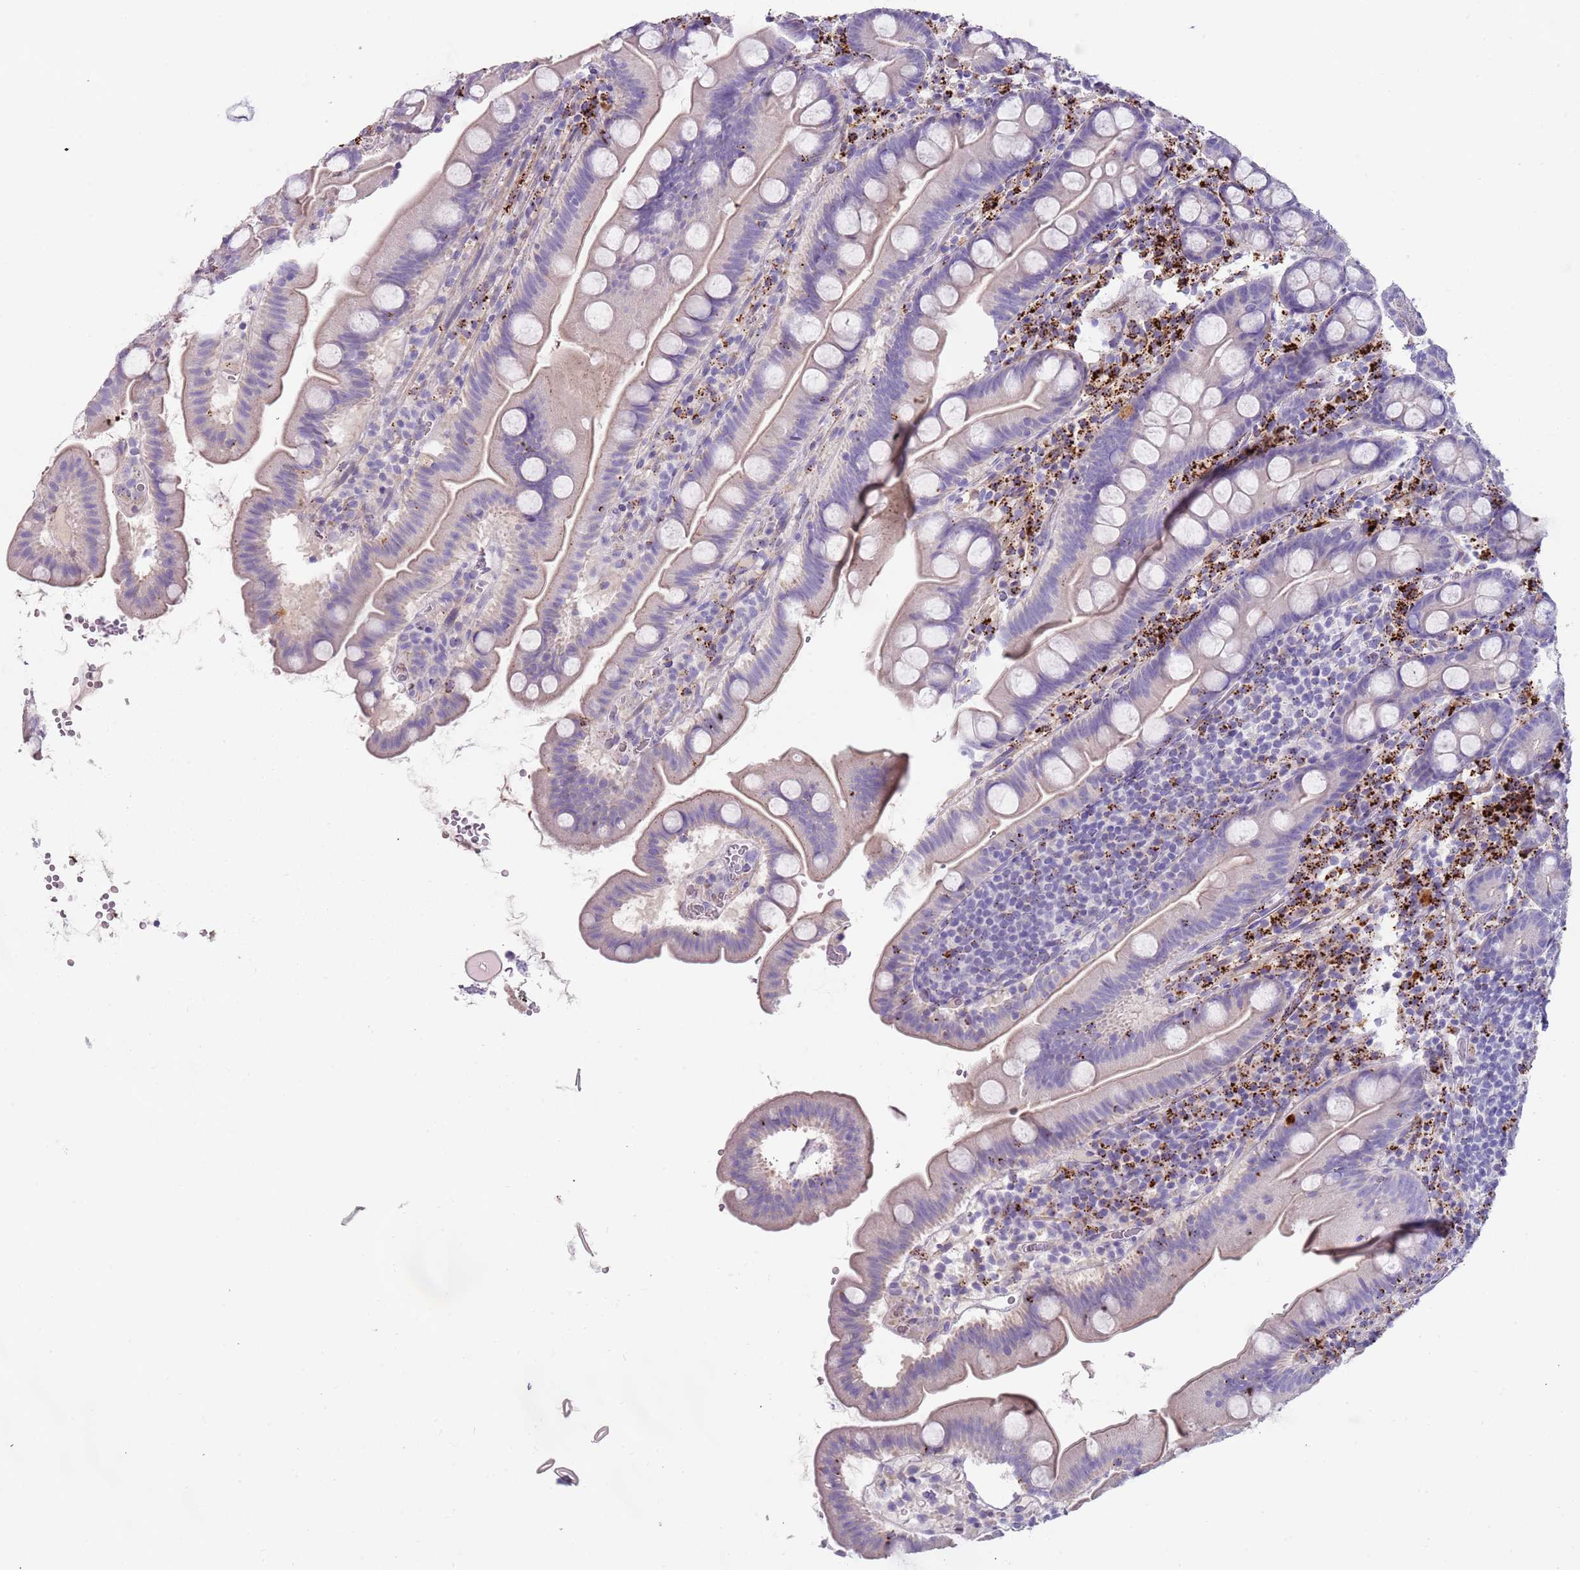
{"staining": {"intensity": "weak", "quantity": "<25%", "location": "cytoplasmic/membranous"}, "tissue": "small intestine", "cell_type": "Glandular cells", "image_type": "normal", "snomed": [{"axis": "morphology", "description": "Normal tissue, NOS"}, {"axis": "topography", "description": "Small intestine"}], "caption": "The immunohistochemistry image has no significant positivity in glandular cells of small intestine. (Stains: DAB immunohistochemistry (IHC) with hematoxylin counter stain, Microscopy: brightfield microscopy at high magnification).", "gene": "LRRN3", "patient": {"sex": "female", "age": 68}}